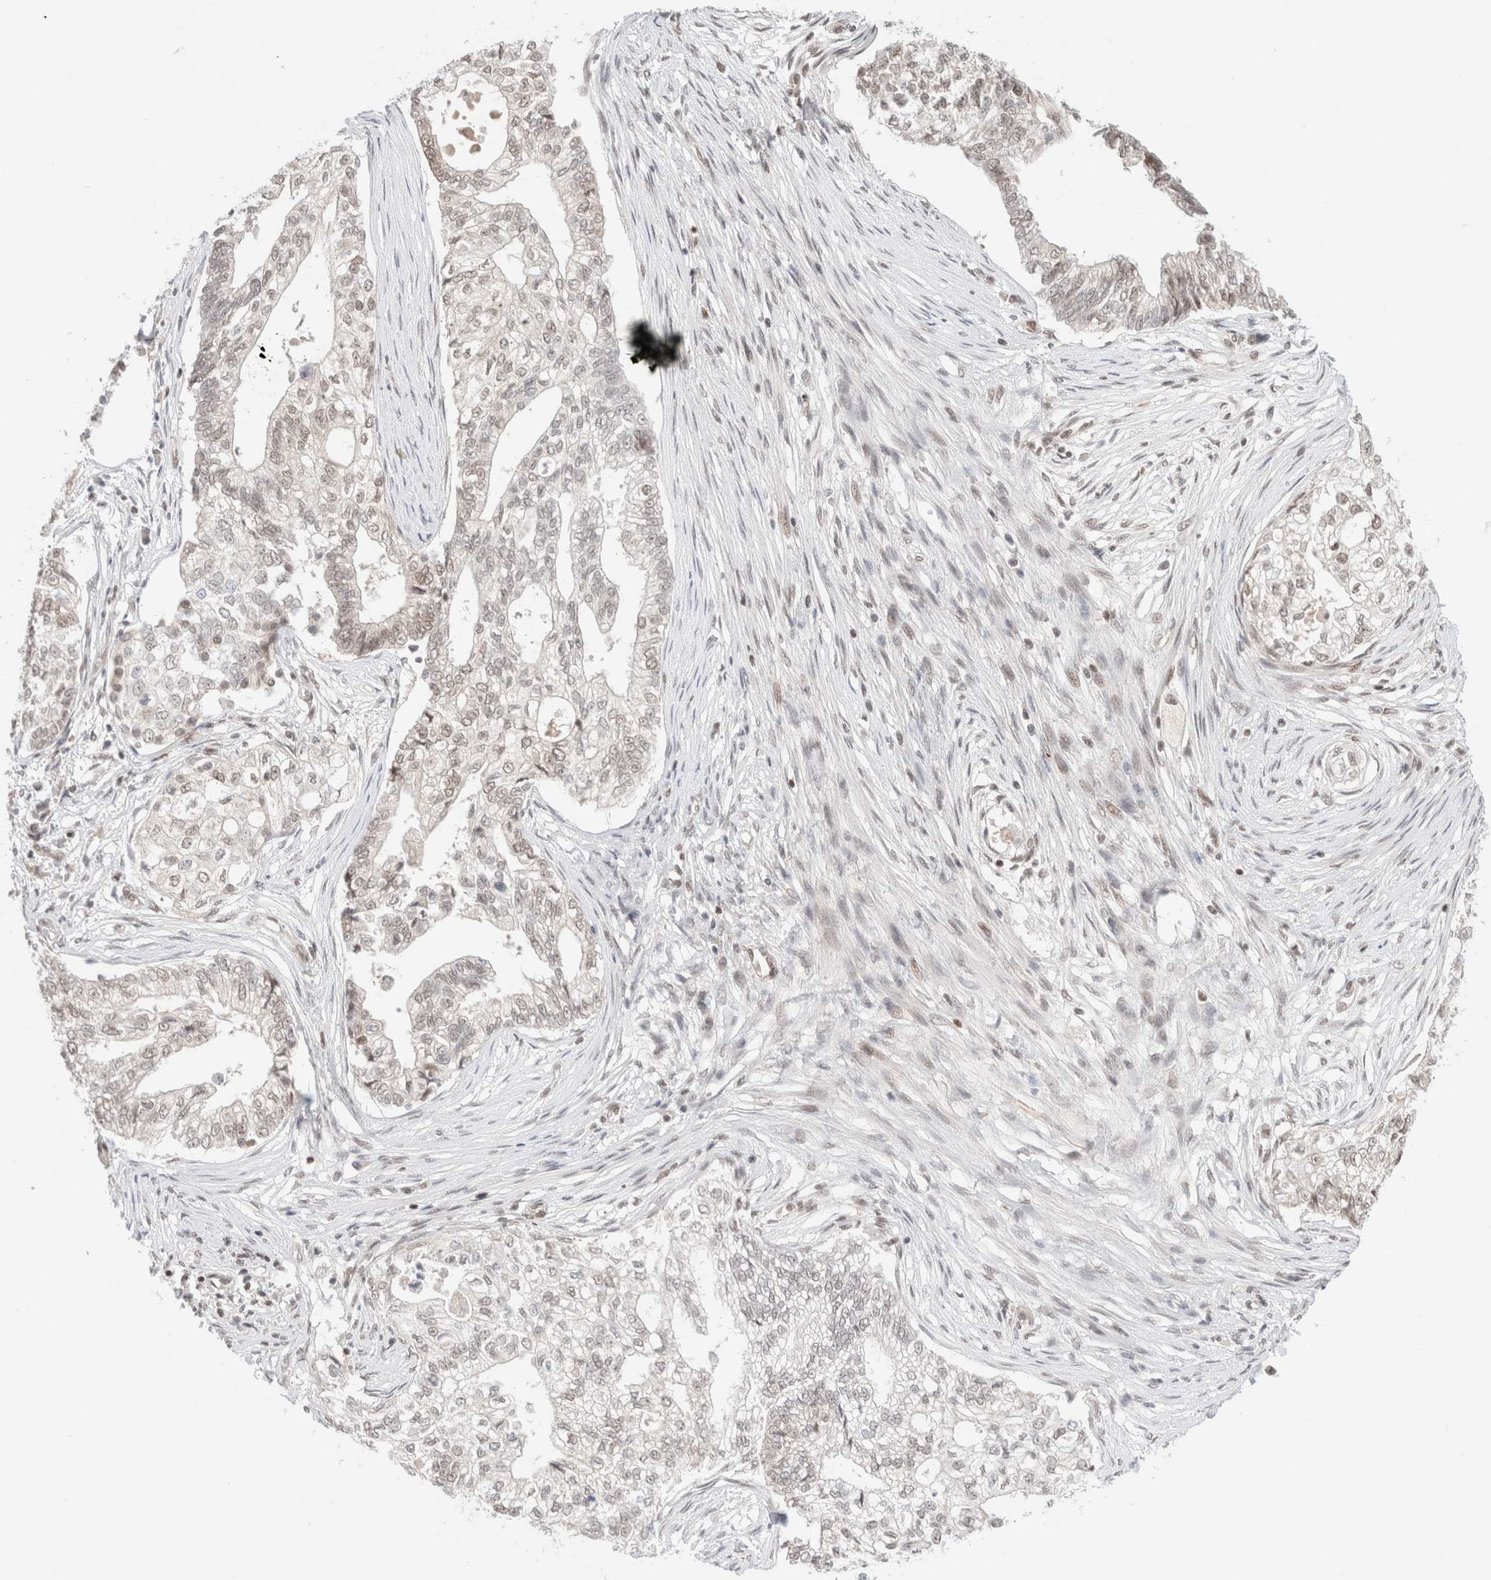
{"staining": {"intensity": "moderate", "quantity": "<25%", "location": "nuclear"}, "tissue": "pancreatic cancer", "cell_type": "Tumor cells", "image_type": "cancer", "snomed": [{"axis": "morphology", "description": "Adenocarcinoma, NOS"}, {"axis": "topography", "description": "Pancreas"}], "caption": "Tumor cells exhibit low levels of moderate nuclear positivity in approximately <25% of cells in human pancreatic cancer.", "gene": "GATAD2A", "patient": {"sex": "male", "age": 72}}